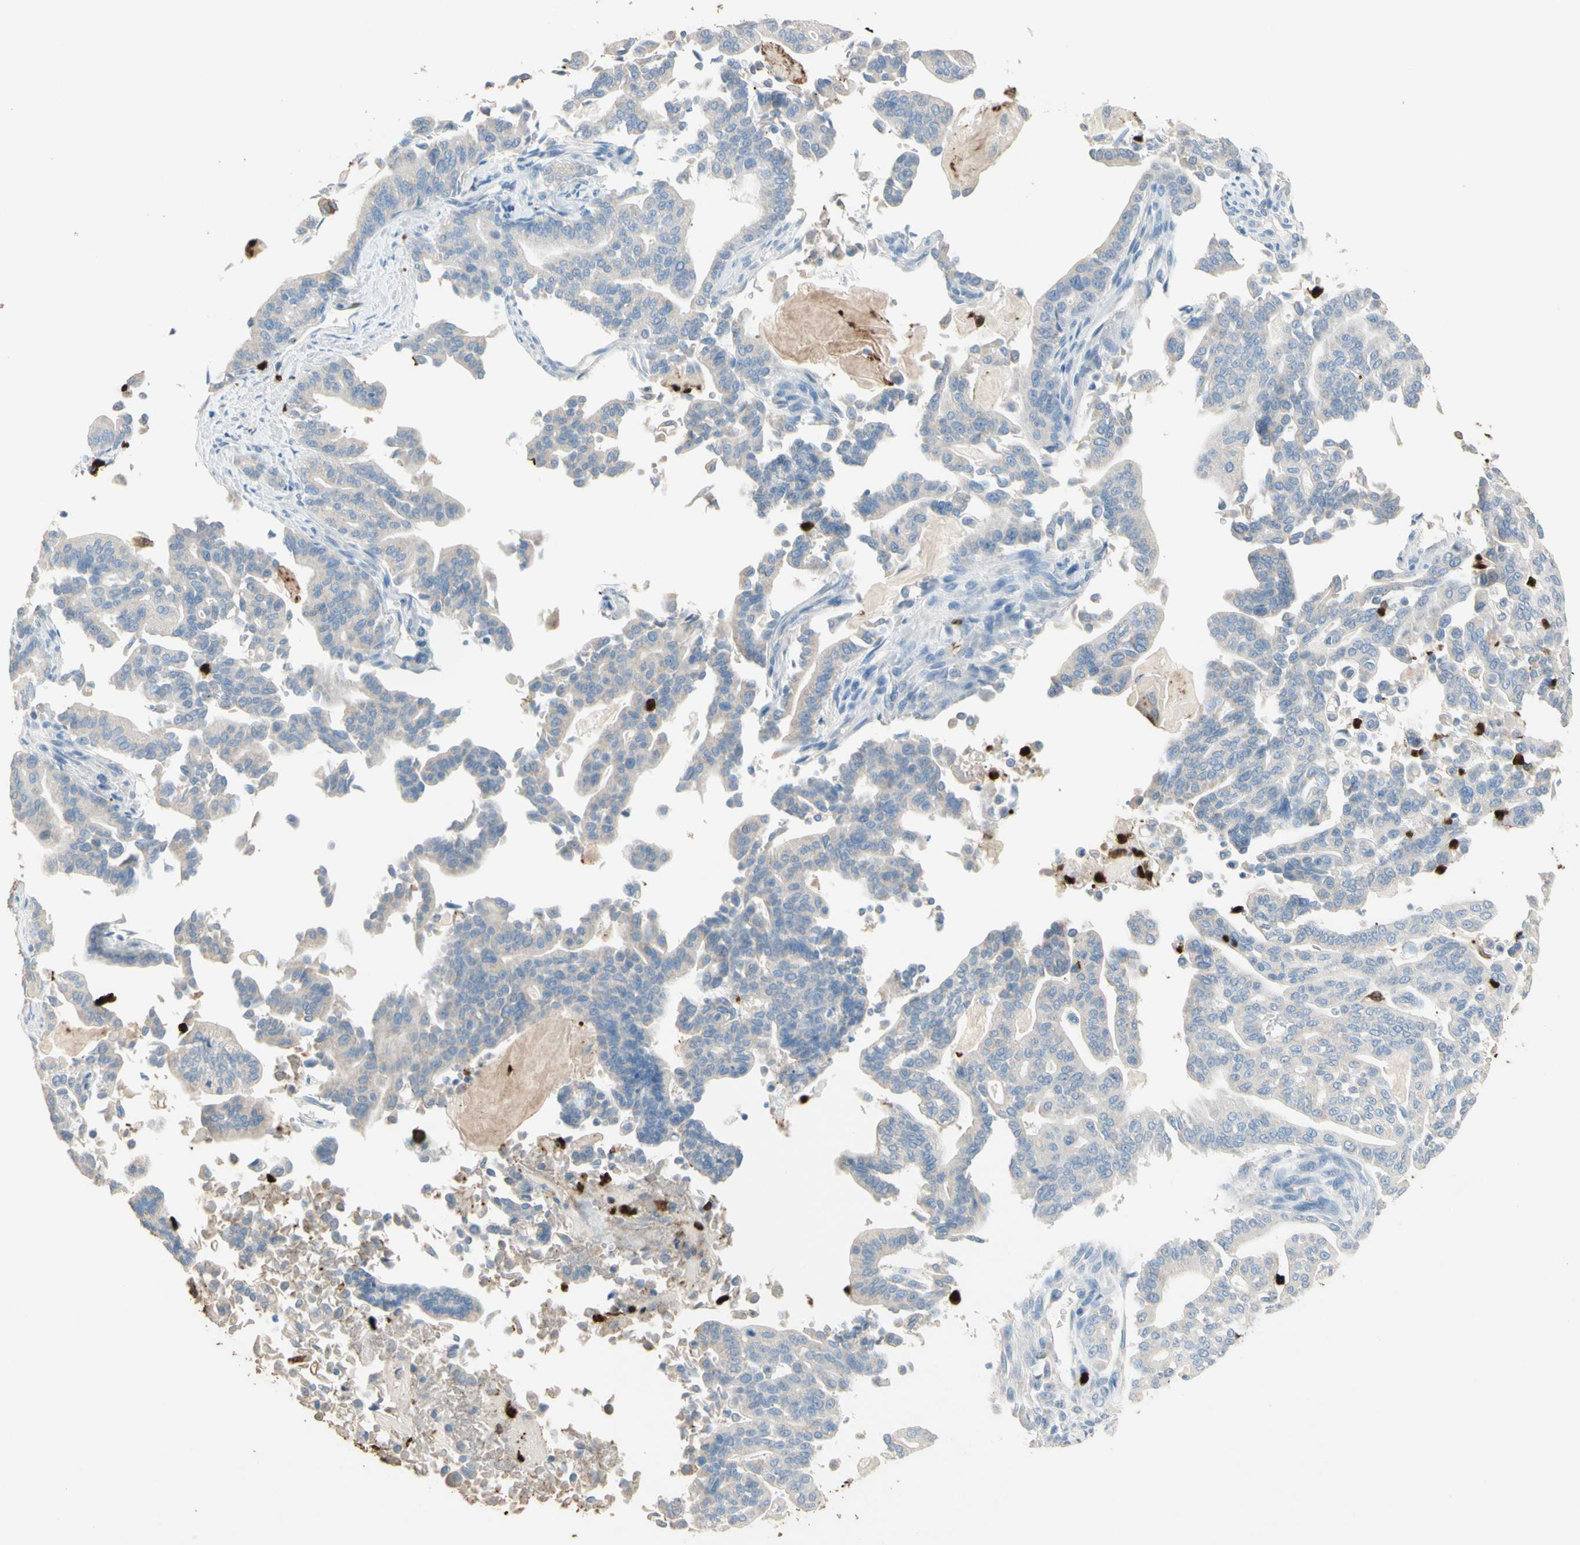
{"staining": {"intensity": "negative", "quantity": "none", "location": "none"}, "tissue": "pancreatic cancer", "cell_type": "Tumor cells", "image_type": "cancer", "snomed": [{"axis": "morphology", "description": "Adenocarcinoma, NOS"}, {"axis": "topography", "description": "Pancreas"}], "caption": "Immunohistochemistry image of human pancreatic cancer (adenocarcinoma) stained for a protein (brown), which exhibits no expression in tumor cells.", "gene": "NFKBIZ", "patient": {"sex": "male", "age": 63}}